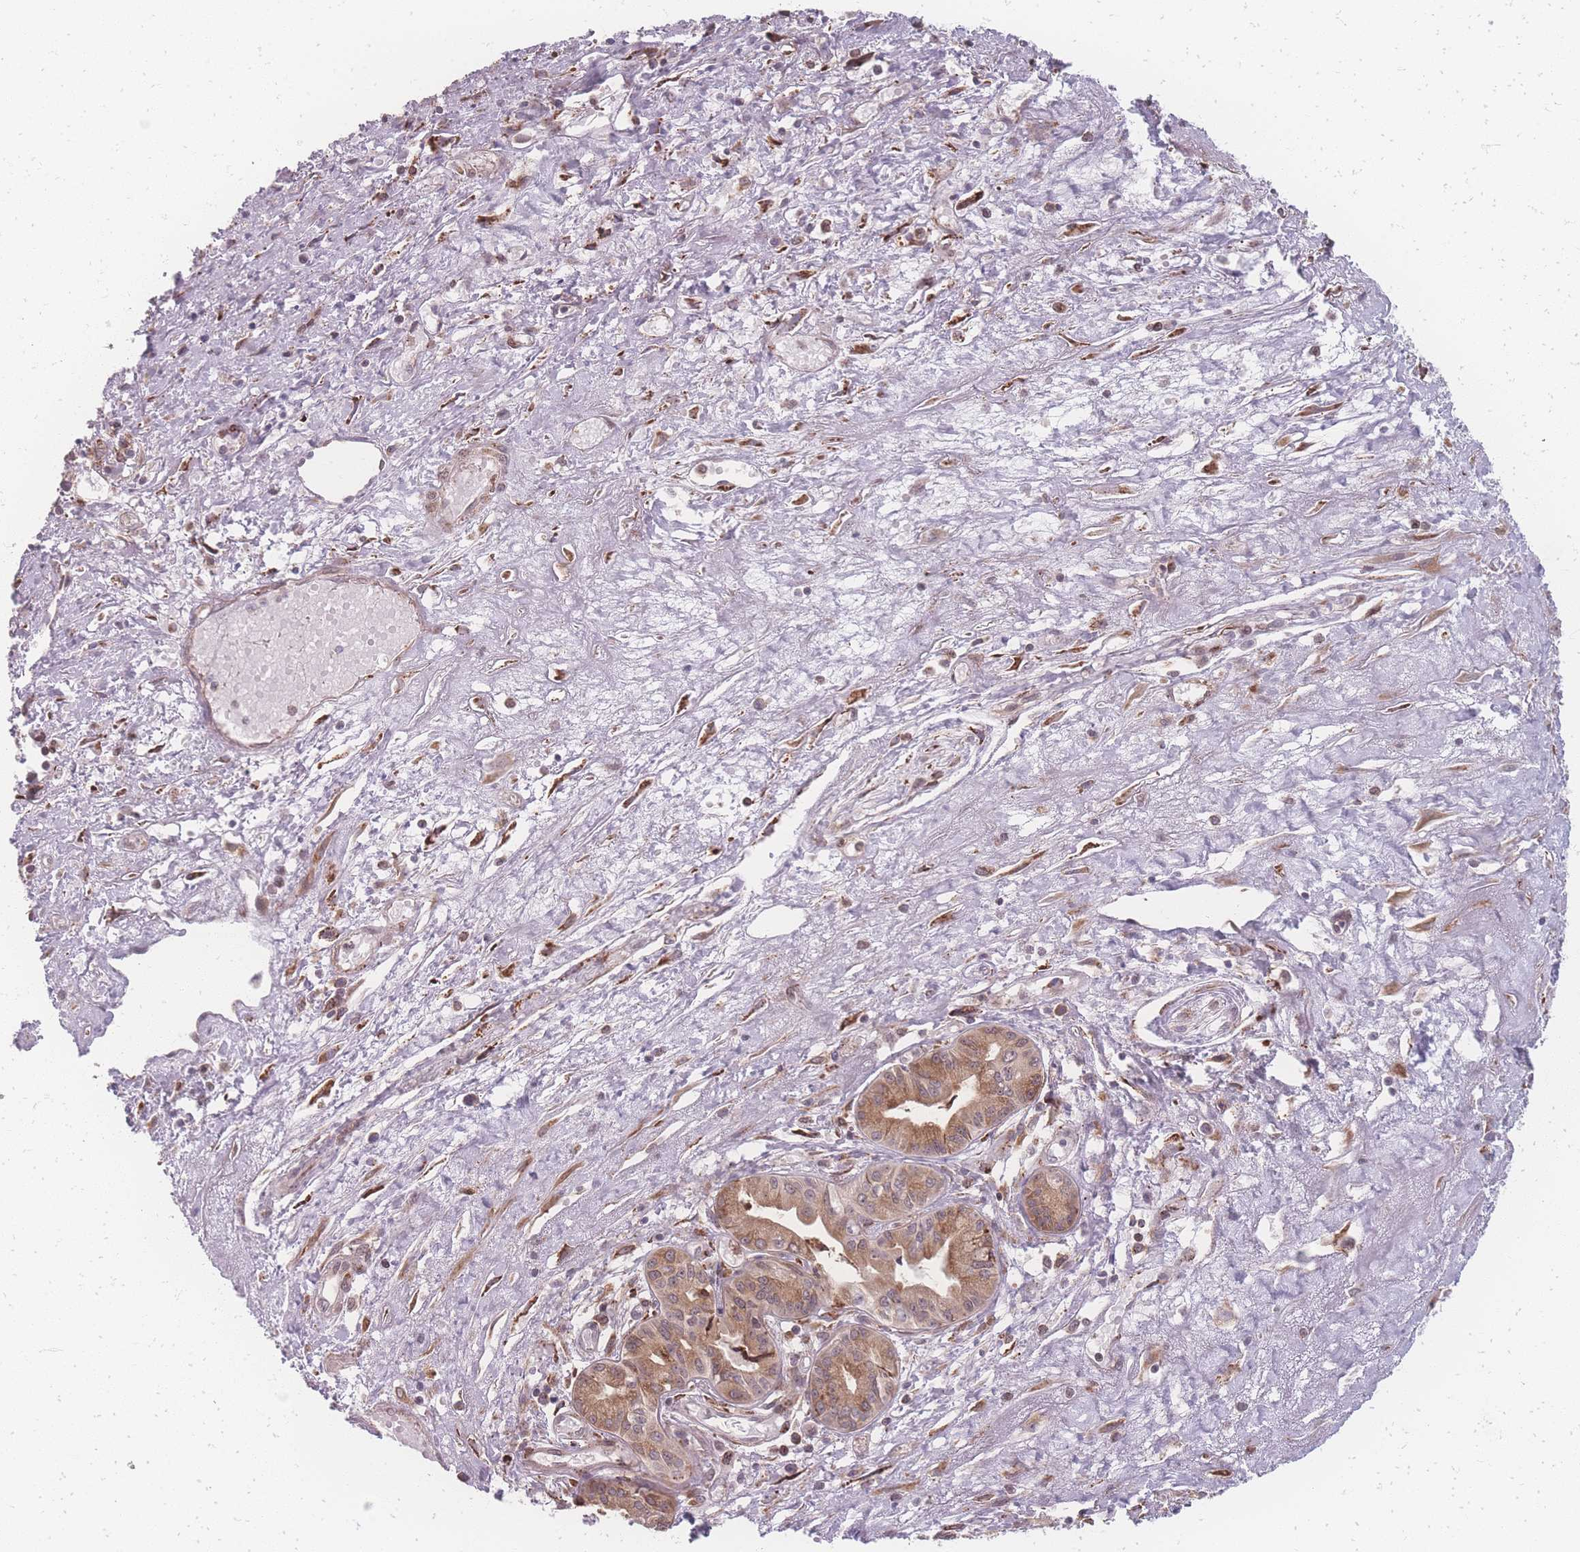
{"staining": {"intensity": "moderate", "quantity": ">75%", "location": "cytoplasmic/membranous"}, "tissue": "pancreatic cancer", "cell_type": "Tumor cells", "image_type": "cancer", "snomed": [{"axis": "morphology", "description": "Adenocarcinoma, NOS"}, {"axis": "topography", "description": "Pancreas"}], "caption": "A brown stain shows moderate cytoplasmic/membranous staining of a protein in human pancreatic adenocarcinoma tumor cells. Ihc stains the protein in brown and the nuclei are stained blue.", "gene": "ZC3H13", "patient": {"sex": "female", "age": 50}}